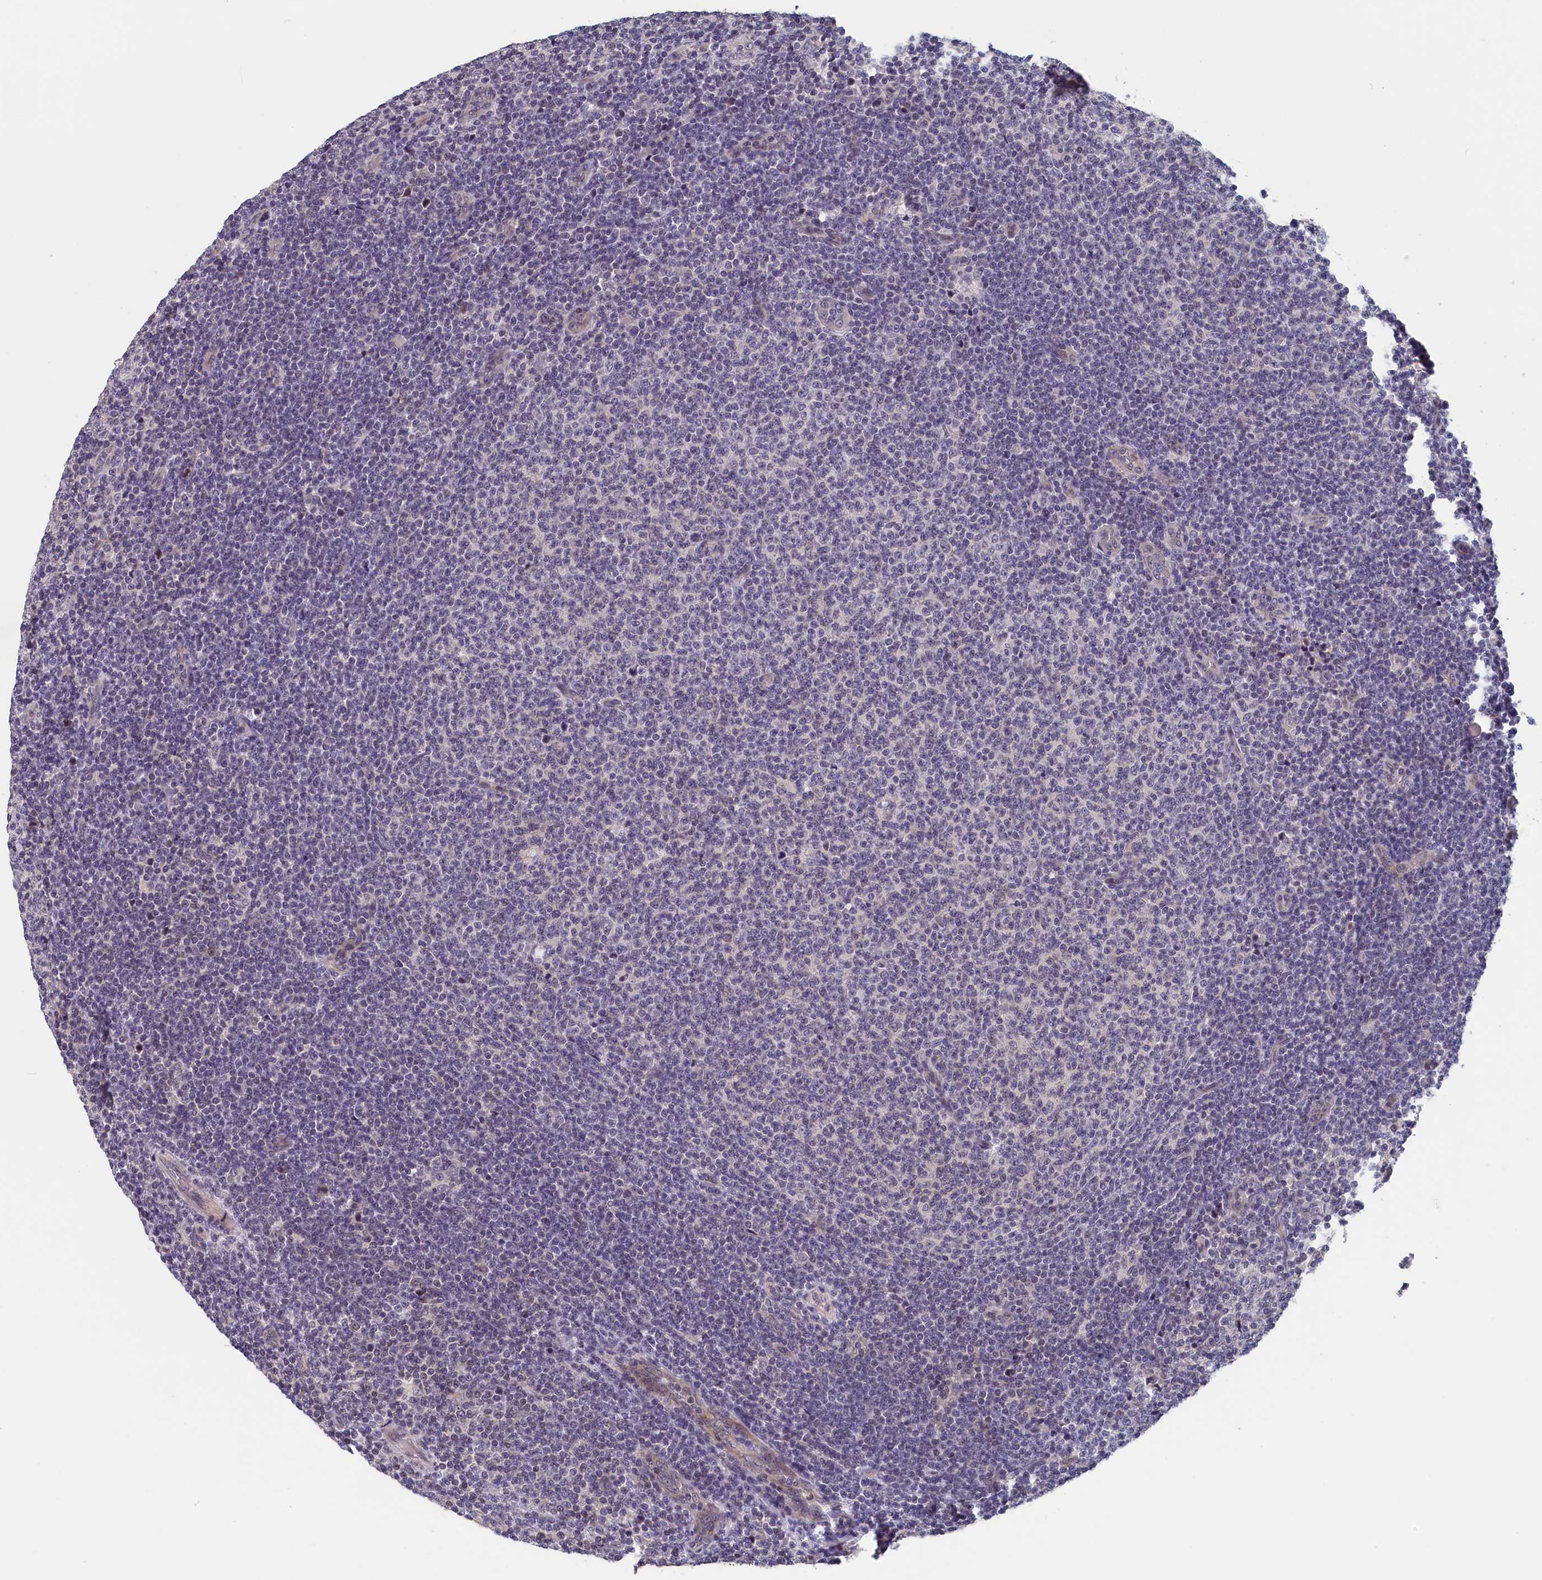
{"staining": {"intensity": "negative", "quantity": "none", "location": "none"}, "tissue": "lymphoma", "cell_type": "Tumor cells", "image_type": "cancer", "snomed": [{"axis": "morphology", "description": "Malignant lymphoma, non-Hodgkin's type, Low grade"}, {"axis": "topography", "description": "Lymph node"}], "caption": "Image shows no significant protein staining in tumor cells of low-grade malignant lymphoma, non-Hodgkin's type.", "gene": "TMEM116", "patient": {"sex": "male", "age": 66}}